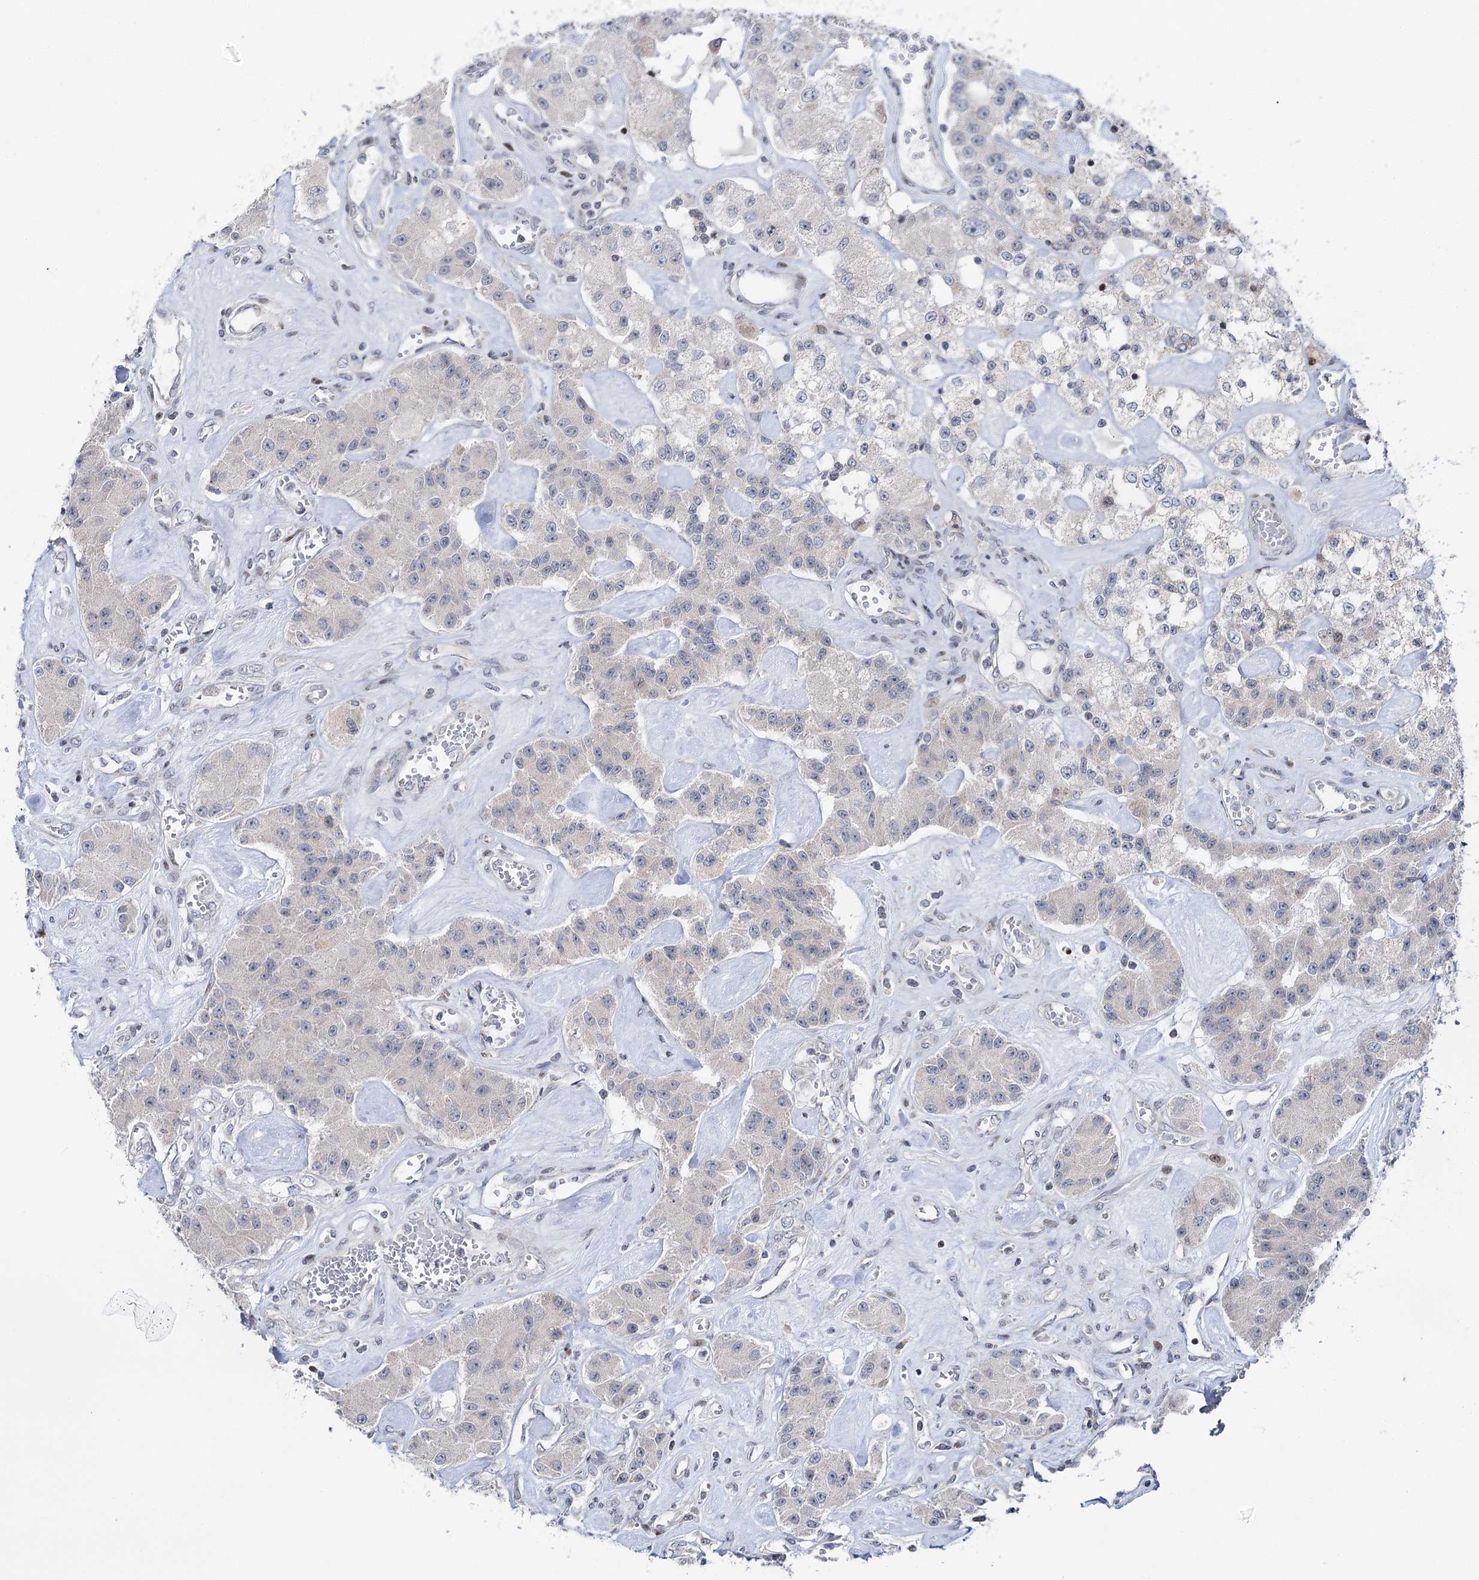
{"staining": {"intensity": "negative", "quantity": "none", "location": "none"}, "tissue": "carcinoid", "cell_type": "Tumor cells", "image_type": "cancer", "snomed": [{"axis": "morphology", "description": "Carcinoid, malignant, NOS"}, {"axis": "topography", "description": "Pancreas"}], "caption": "Tumor cells are negative for protein expression in human carcinoid. (Stains: DAB immunohistochemistry with hematoxylin counter stain, Microscopy: brightfield microscopy at high magnification).", "gene": "PTGR1", "patient": {"sex": "male", "age": 41}}